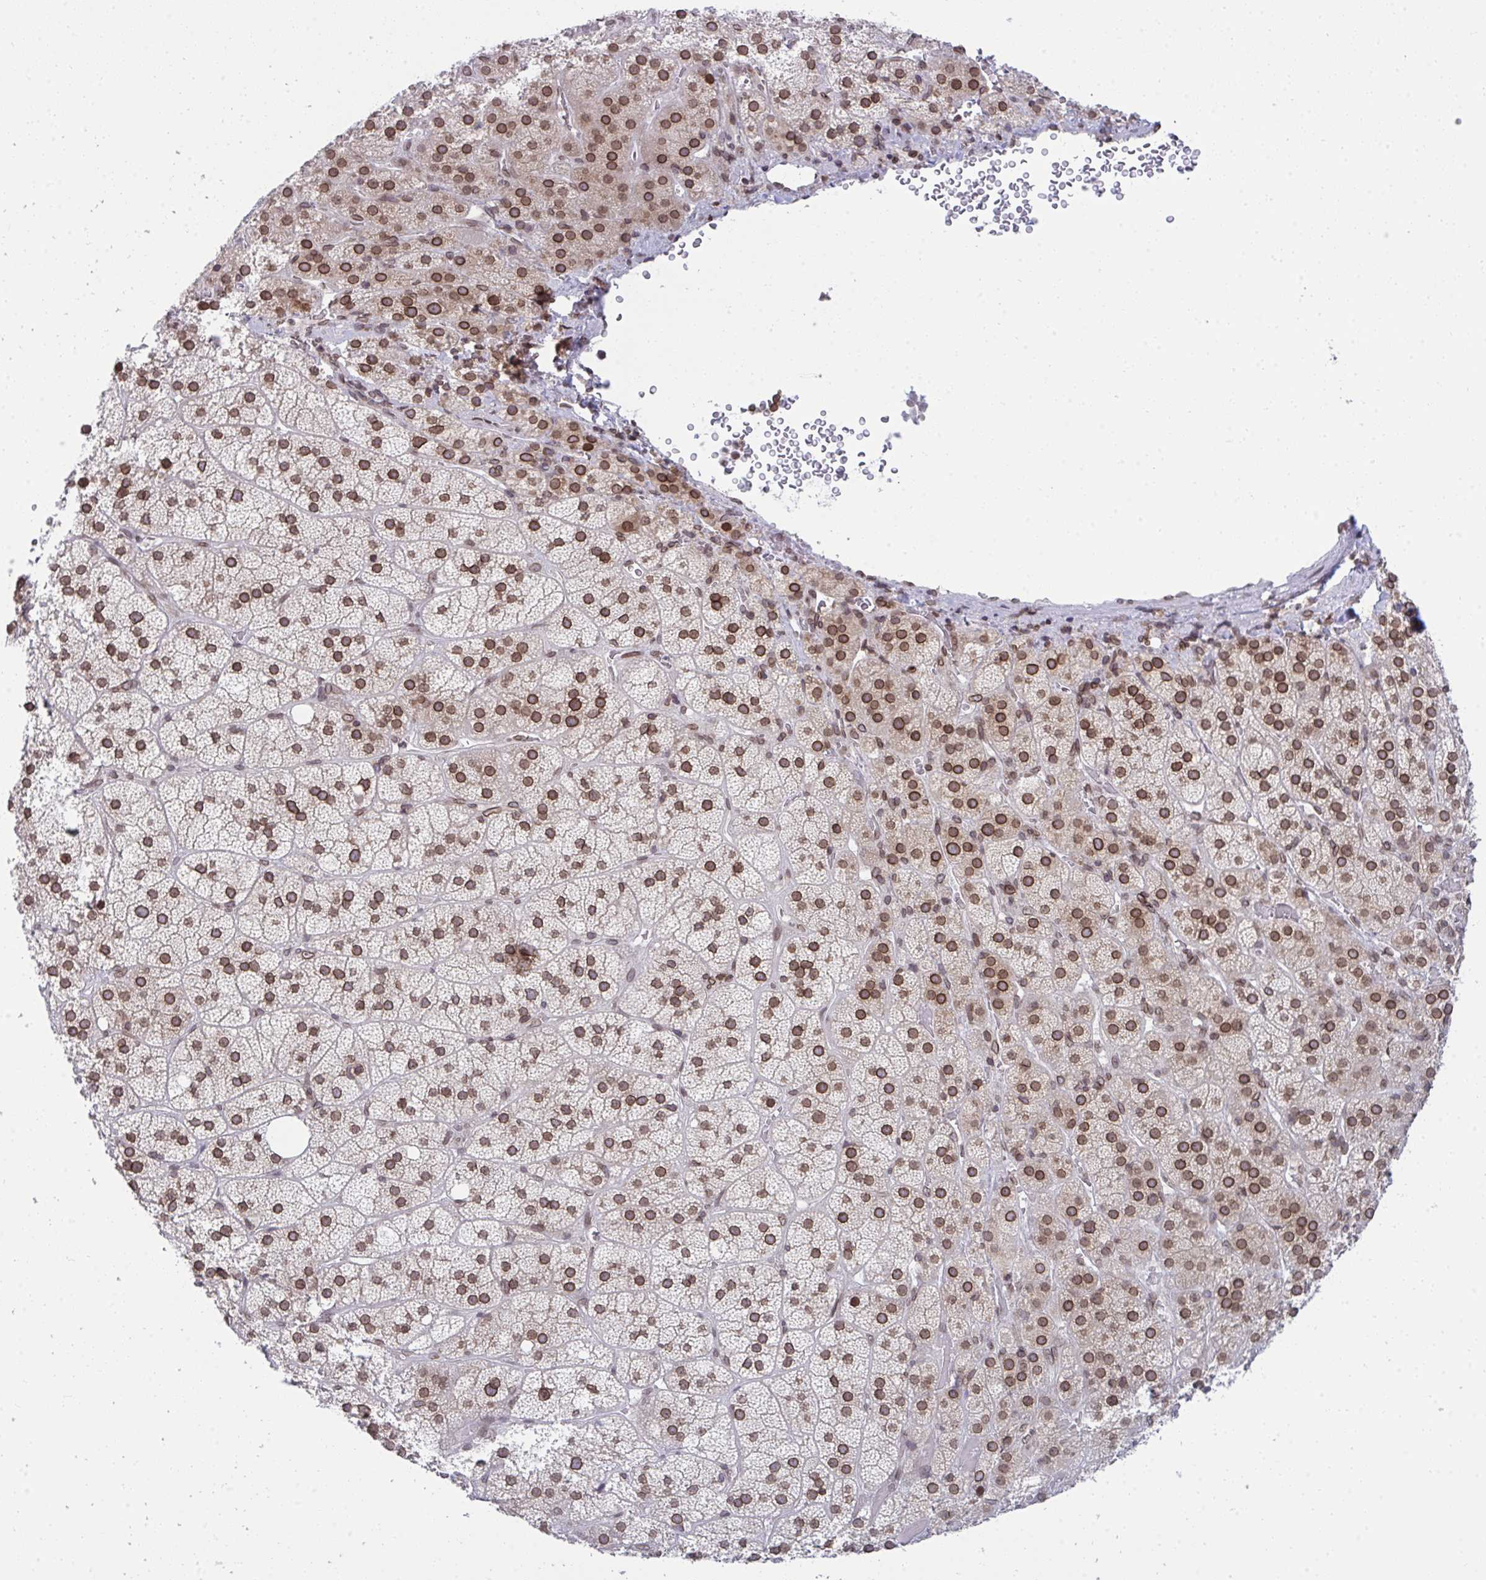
{"staining": {"intensity": "strong", "quantity": "25%-75%", "location": "cytoplasmic/membranous,nuclear"}, "tissue": "adrenal gland", "cell_type": "Glandular cells", "image_type": "normal", "snomed": [{"axis": "morphology", "description": "Normal tissue, NOS"}, {"axis": "topography", "description": "Adrenal gland"}], "caption": "High-power microscopy captured an immunohistochemistry (IHC) histopathology image of normal adrenal gland, revealing strong cytoplasmic/membranous,nuclear staining in approximately 25%-75% of glandular cells. (Brightfield microscopy of DAB IHC at high magnification).", "gene": "RANBP2", "patient": {"sex": "male", "age": 57}}